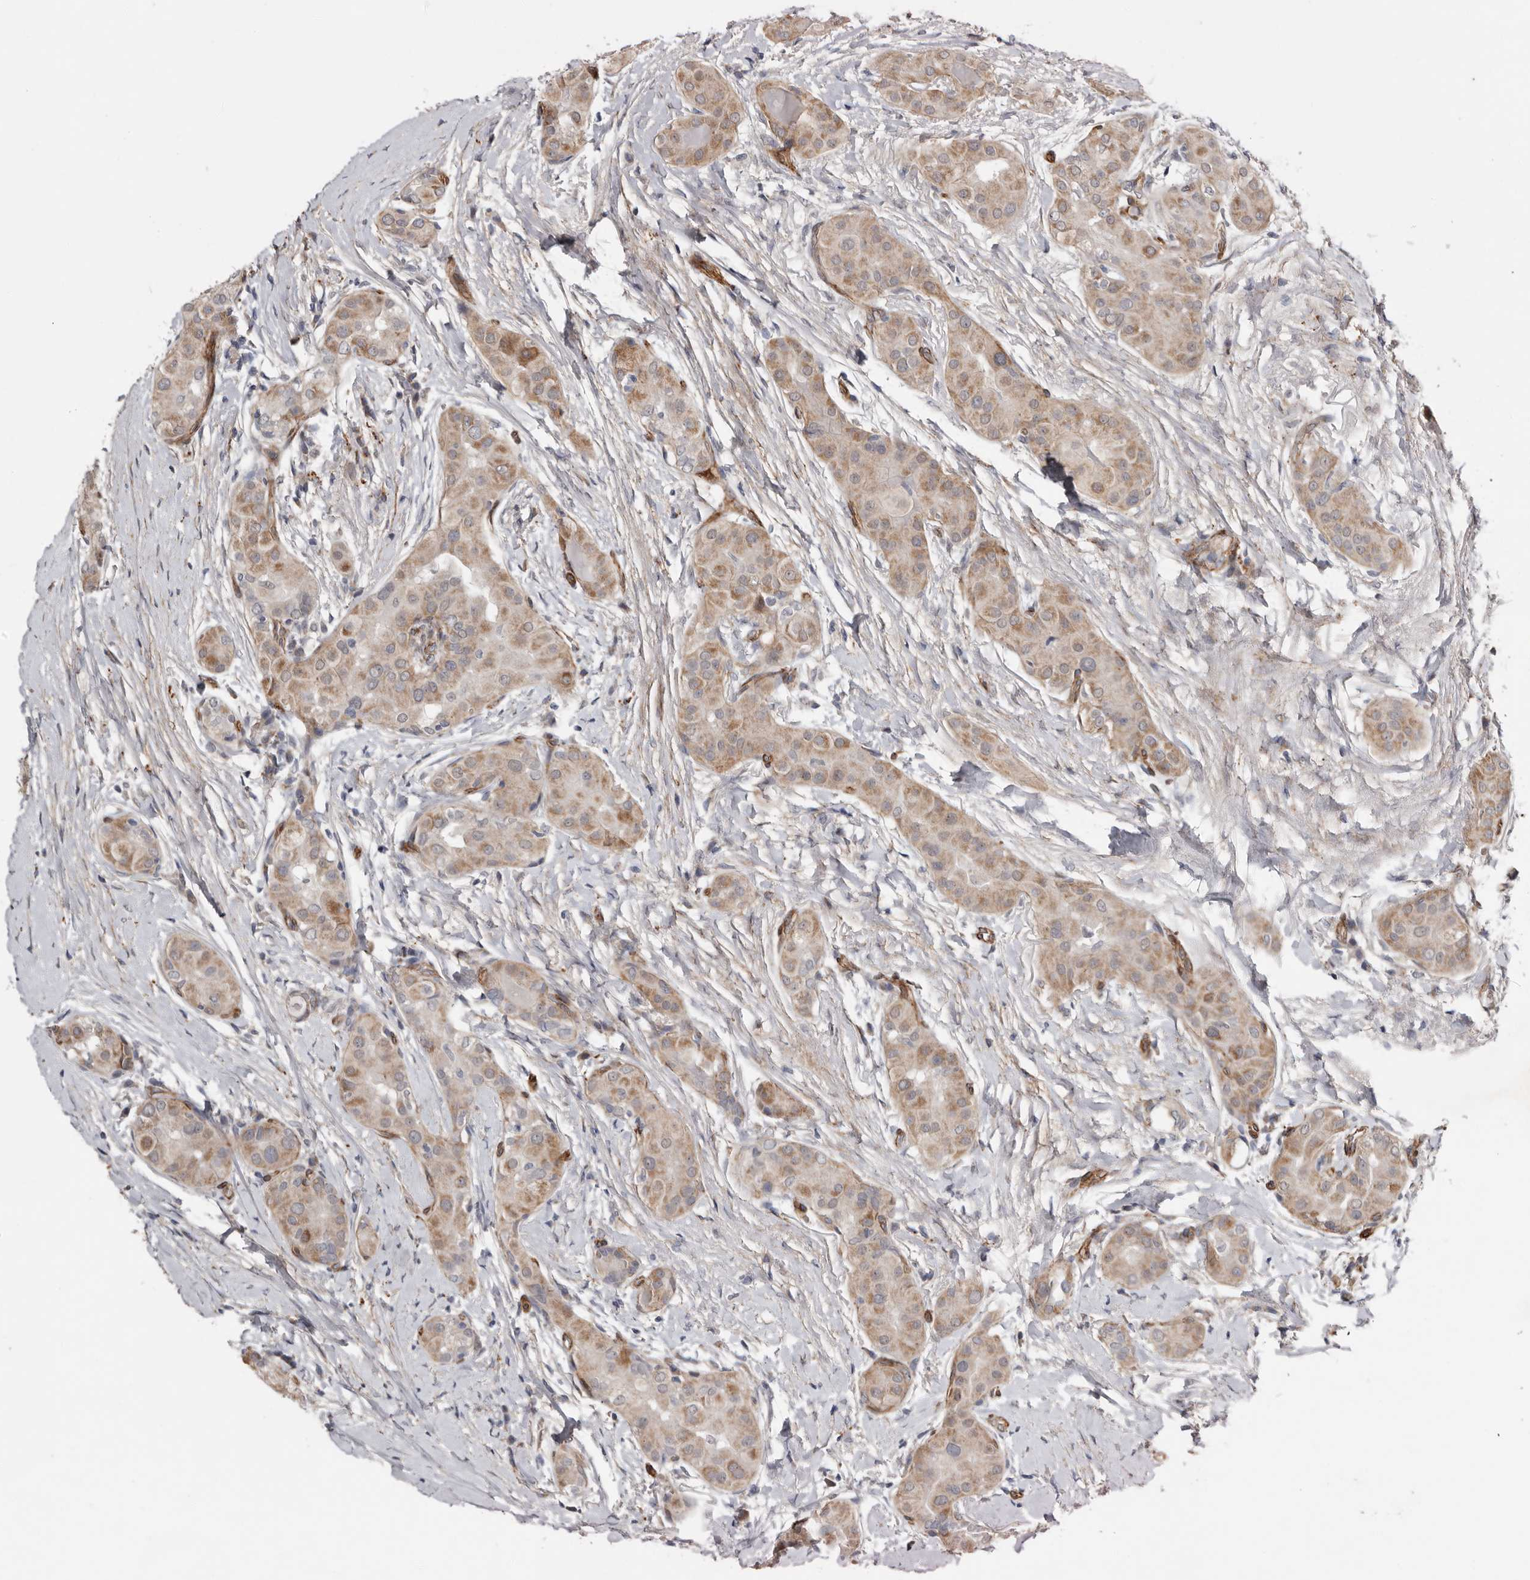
{"staining": {"intensity": "moderate", "quantity": ">75%", "location": "cytoplasmic/membranous"}, "tissue": "thyroid cancer", "cell_type": "Tumor cells", "image_type": "cancer", "snomed": [{"axis": "morphology", "description": "Papillary adenocarcinoma, NOS"}, {"axis": "topography", "description": "Thyroid gland"}], "caption": "Tumor cells exhibit medium levels of moderate cytoplasmic/membranous expression in about >75% of cells in thyroid cancer (papillary adenocarcinoma).", "gene": "RANBP17", "patient": {"sex": "male", "age": 33}}